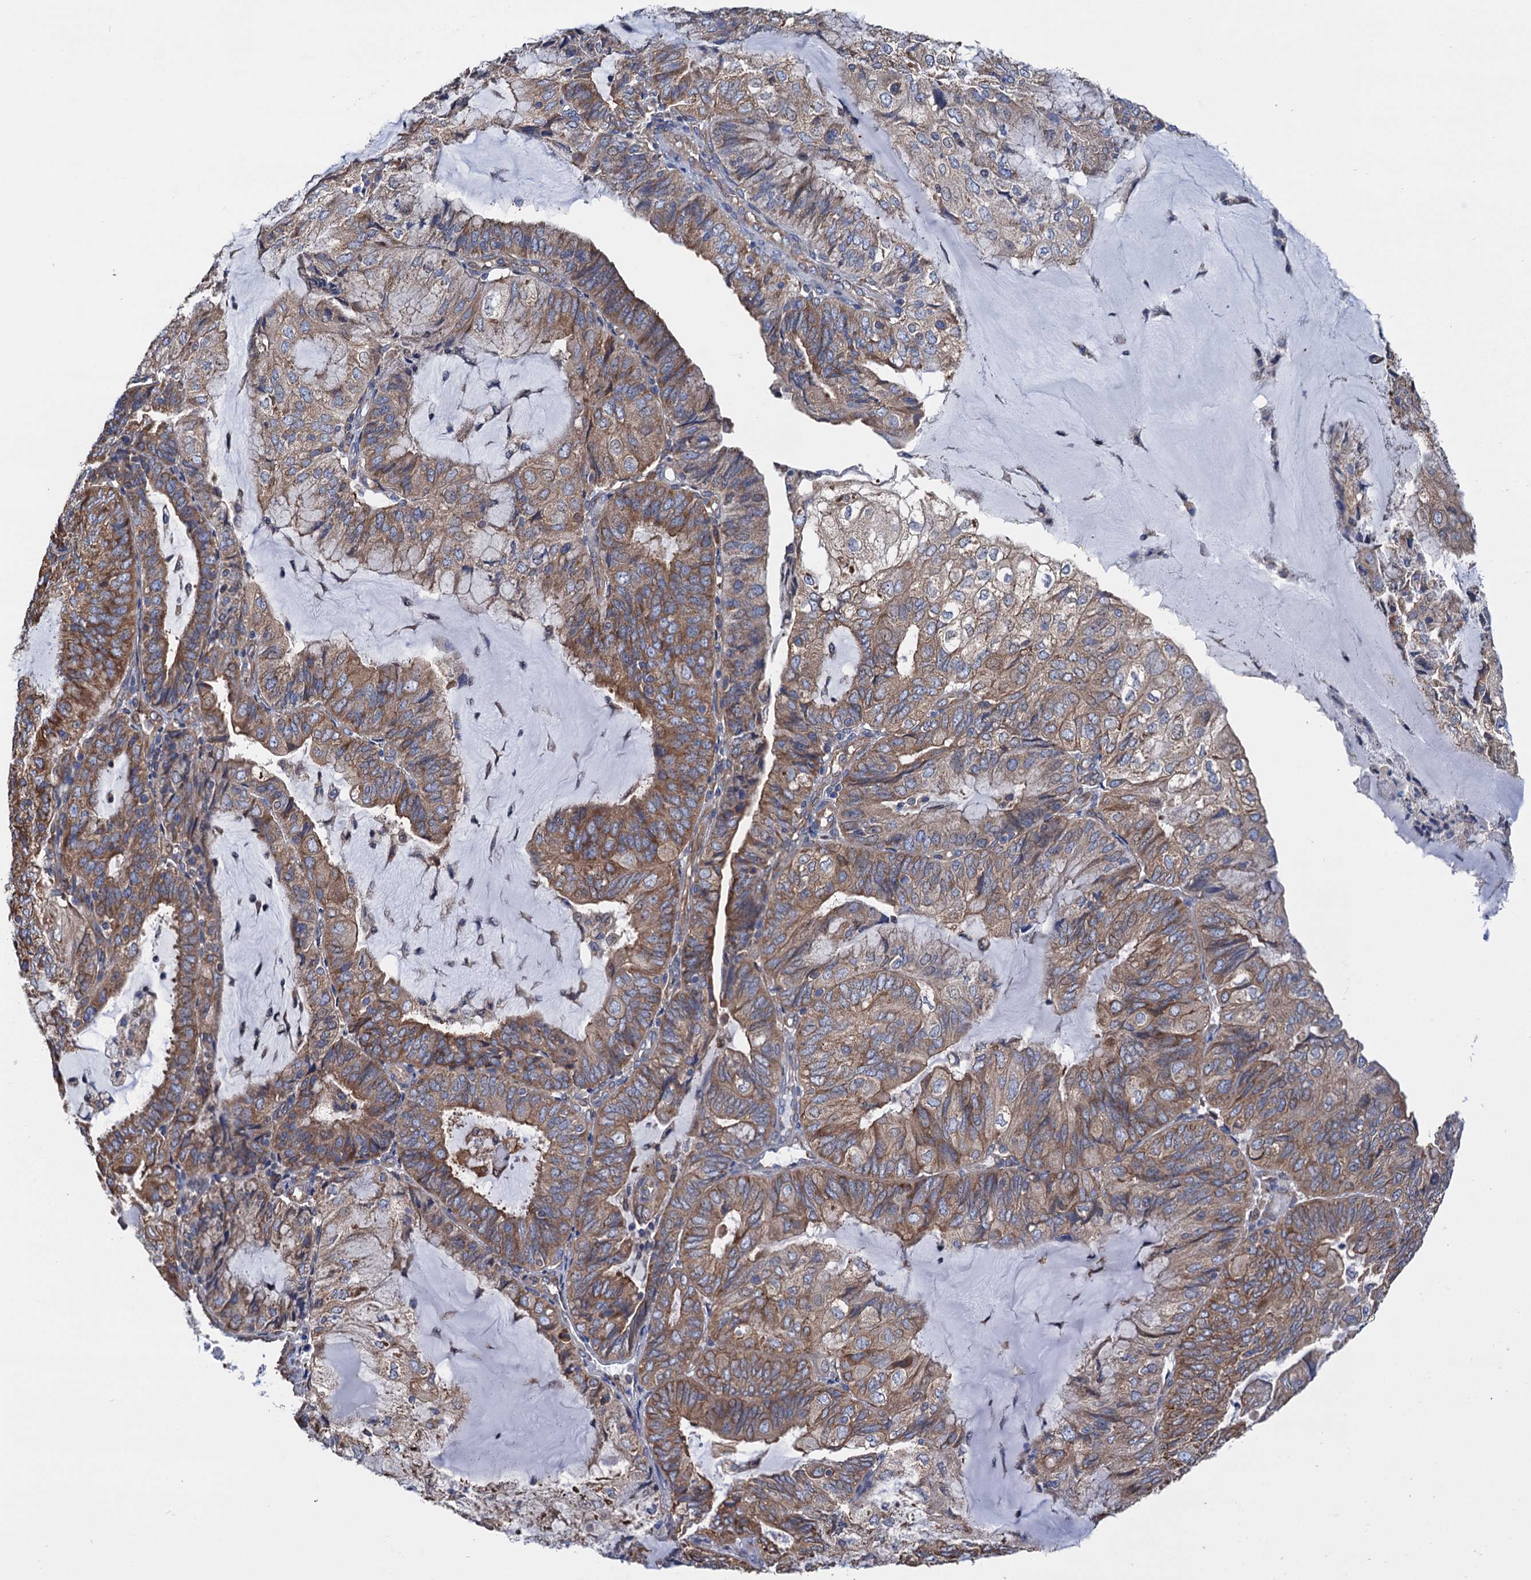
{"staining": {"intensity": "moderate", "quantity": ">75%", "location": "cytoplasmic/membranous"}, "tissue": "endometrial cancer", "cell_type": "Tumor cells", "image_type": "cancer", "snomed": [{"axis": "morphology", "description": "Adenocarcinoma, NOS"}, {"axis": "topography", "description": "Endometrium"}], "caption": "Protein staining exhibits moderate cytoplasmic/membranous positivity in about >75% of tumor cells in adenocarcinoma (endometrial).", "gene": "SLC12A7", "patient": {"sex": "female", "age": 81}}